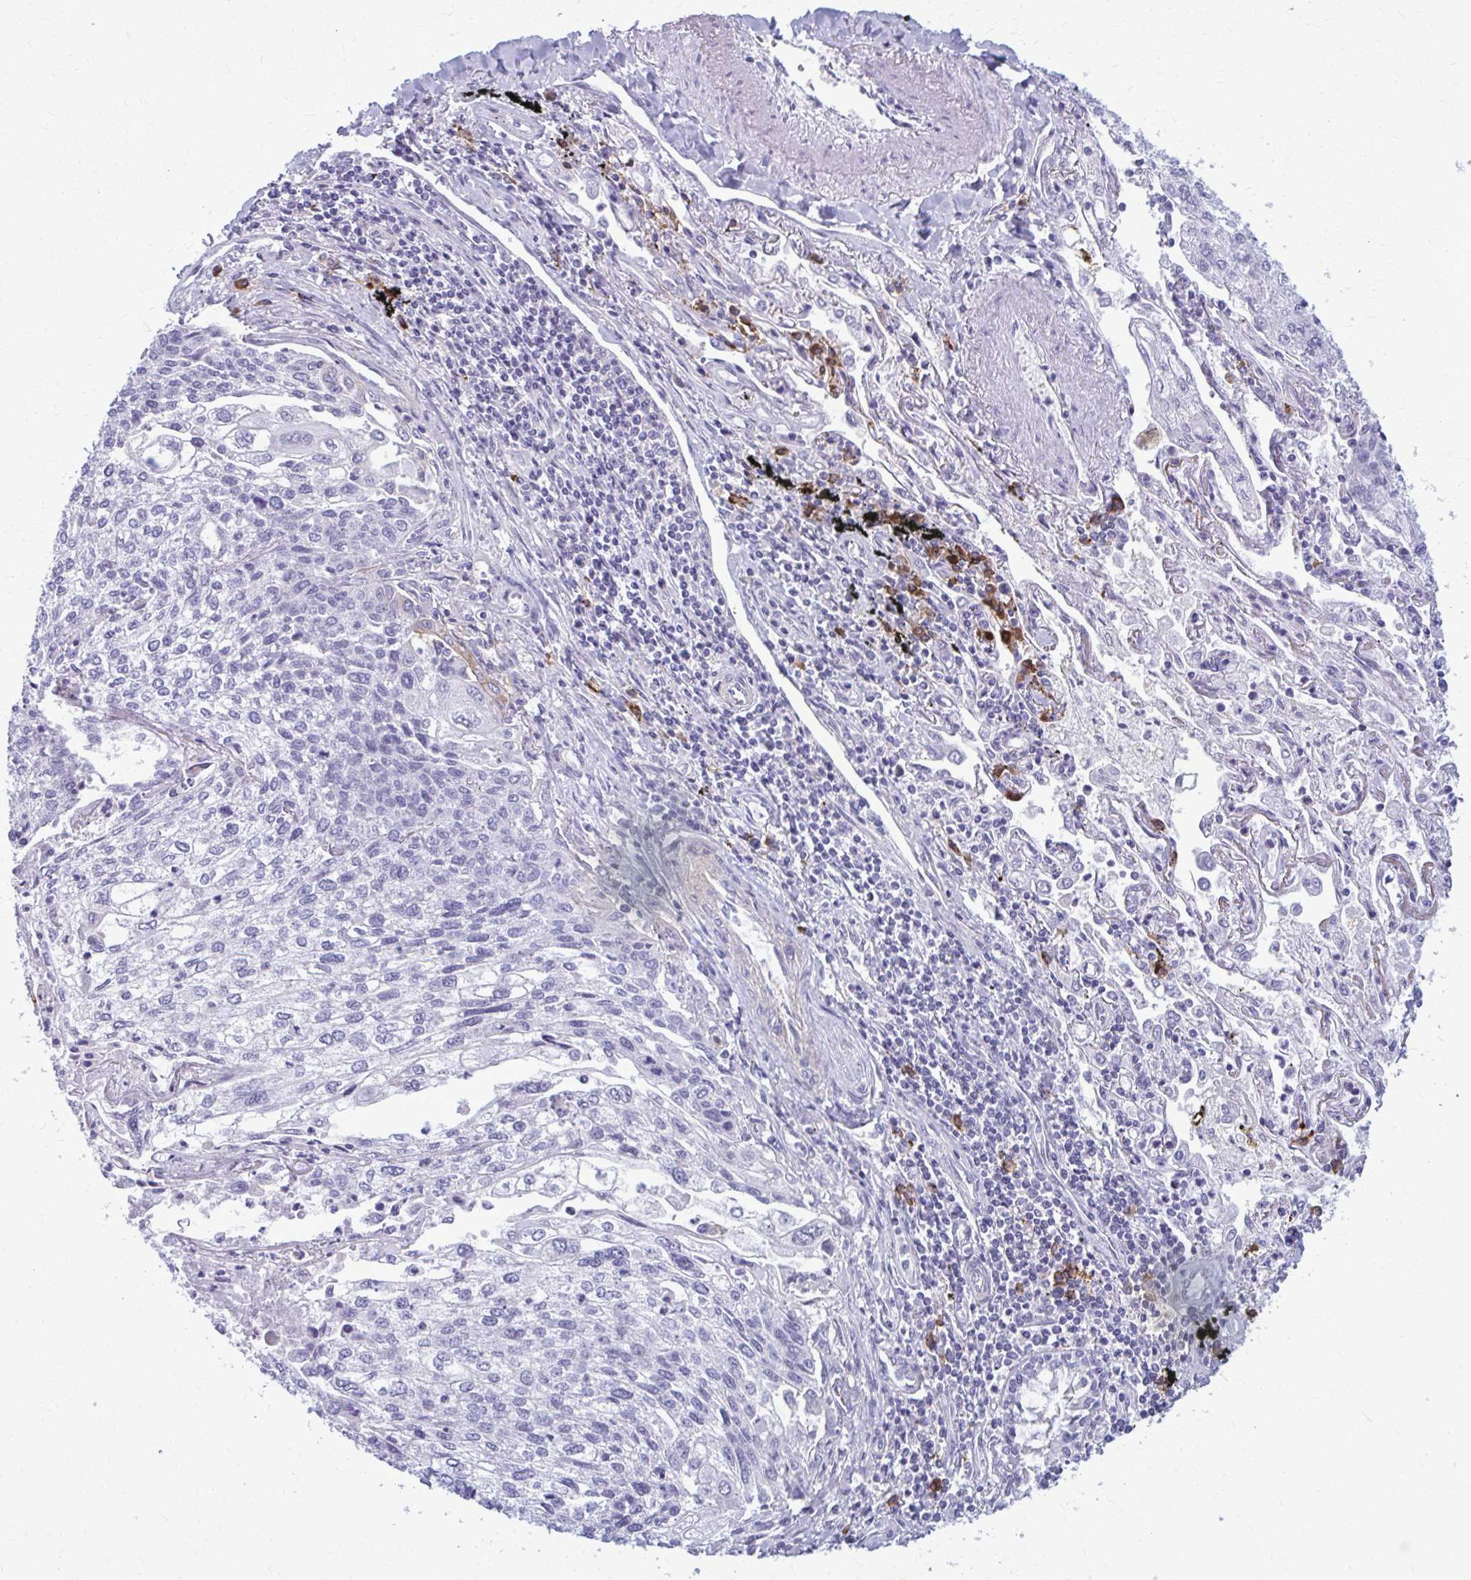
{"staining": {"intensity": "negative", "quantity": "none", "location": "none"}, "tissue": "lung cancer", "cell_type": "Tumor cells", "image_type": "cancer", "snomed": [{"axis": "morphology", "description": "Squamous cell carcinoma, NOS"}, {"axis": "topography", "description": "Lung"}], "caption": "Protein analysis of squamous cell carcinoma (lung) demonstrates no significant staining in tumor cells.", "gene": "CD38", "patient": {"sex": "male", "age": 74}}